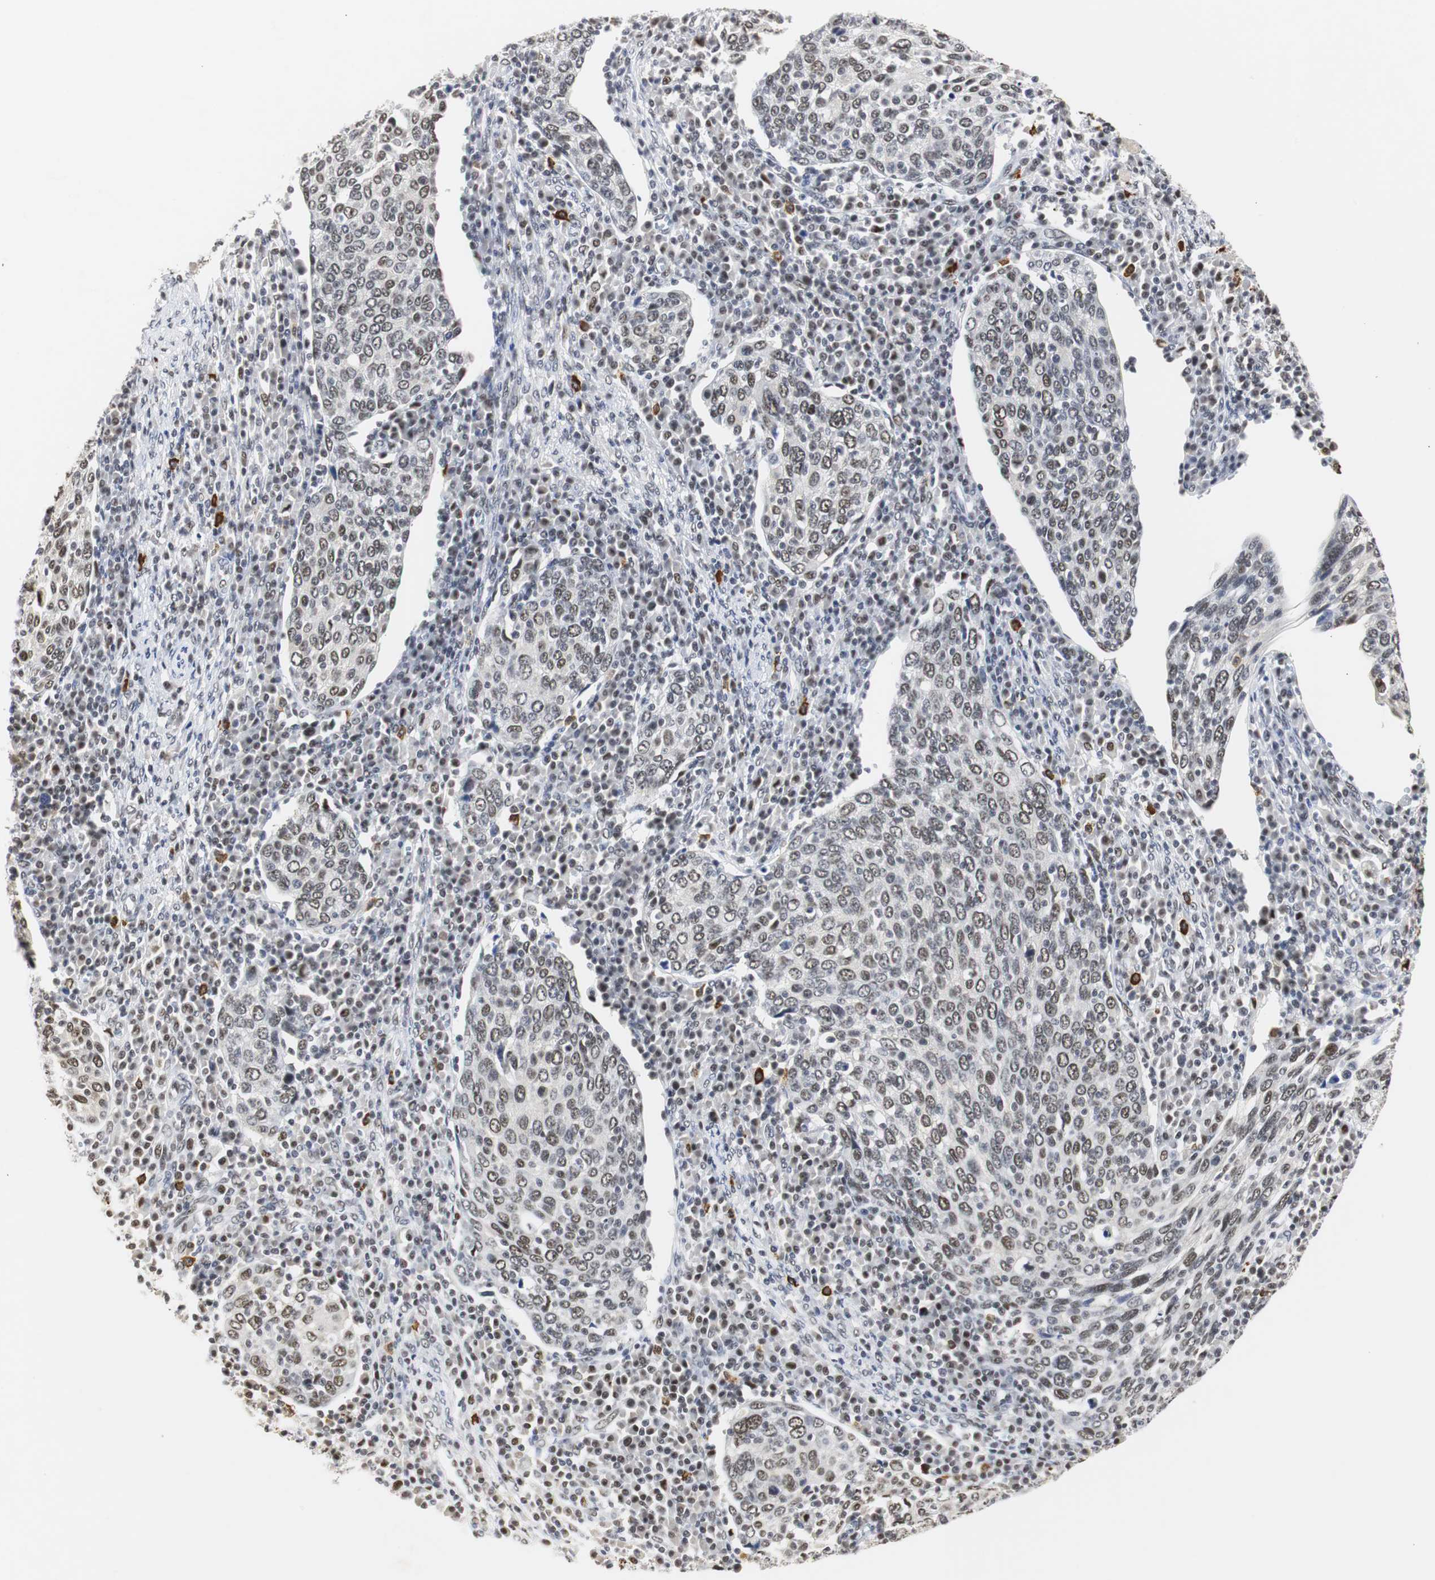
{"staining": {"intensity": "weak", "quantity": "<25%", "location": "nuclear"}, "tissue": "cervical cancer", "cell_type": "Tumor cells", "image_type": "cancer", "snomed": [{"axis": "morphology", "description": "Squamous cell carcinoma, NOS"}, {"axis": "topography", "description": "Cervix"}], "caption": "A high-resolution image shows immunohistochemistry staining of squamous cell carcinoma (cervical), which exhibits no significant expression in tumor cells. The staining is performed using DAB (3,3'-diaminobenzidine) brown chromogen with nuclei counter-stained in using hematoxylin.", "gene": "ZFC3H1", "patient": {"sex": "female", "age": 40}}